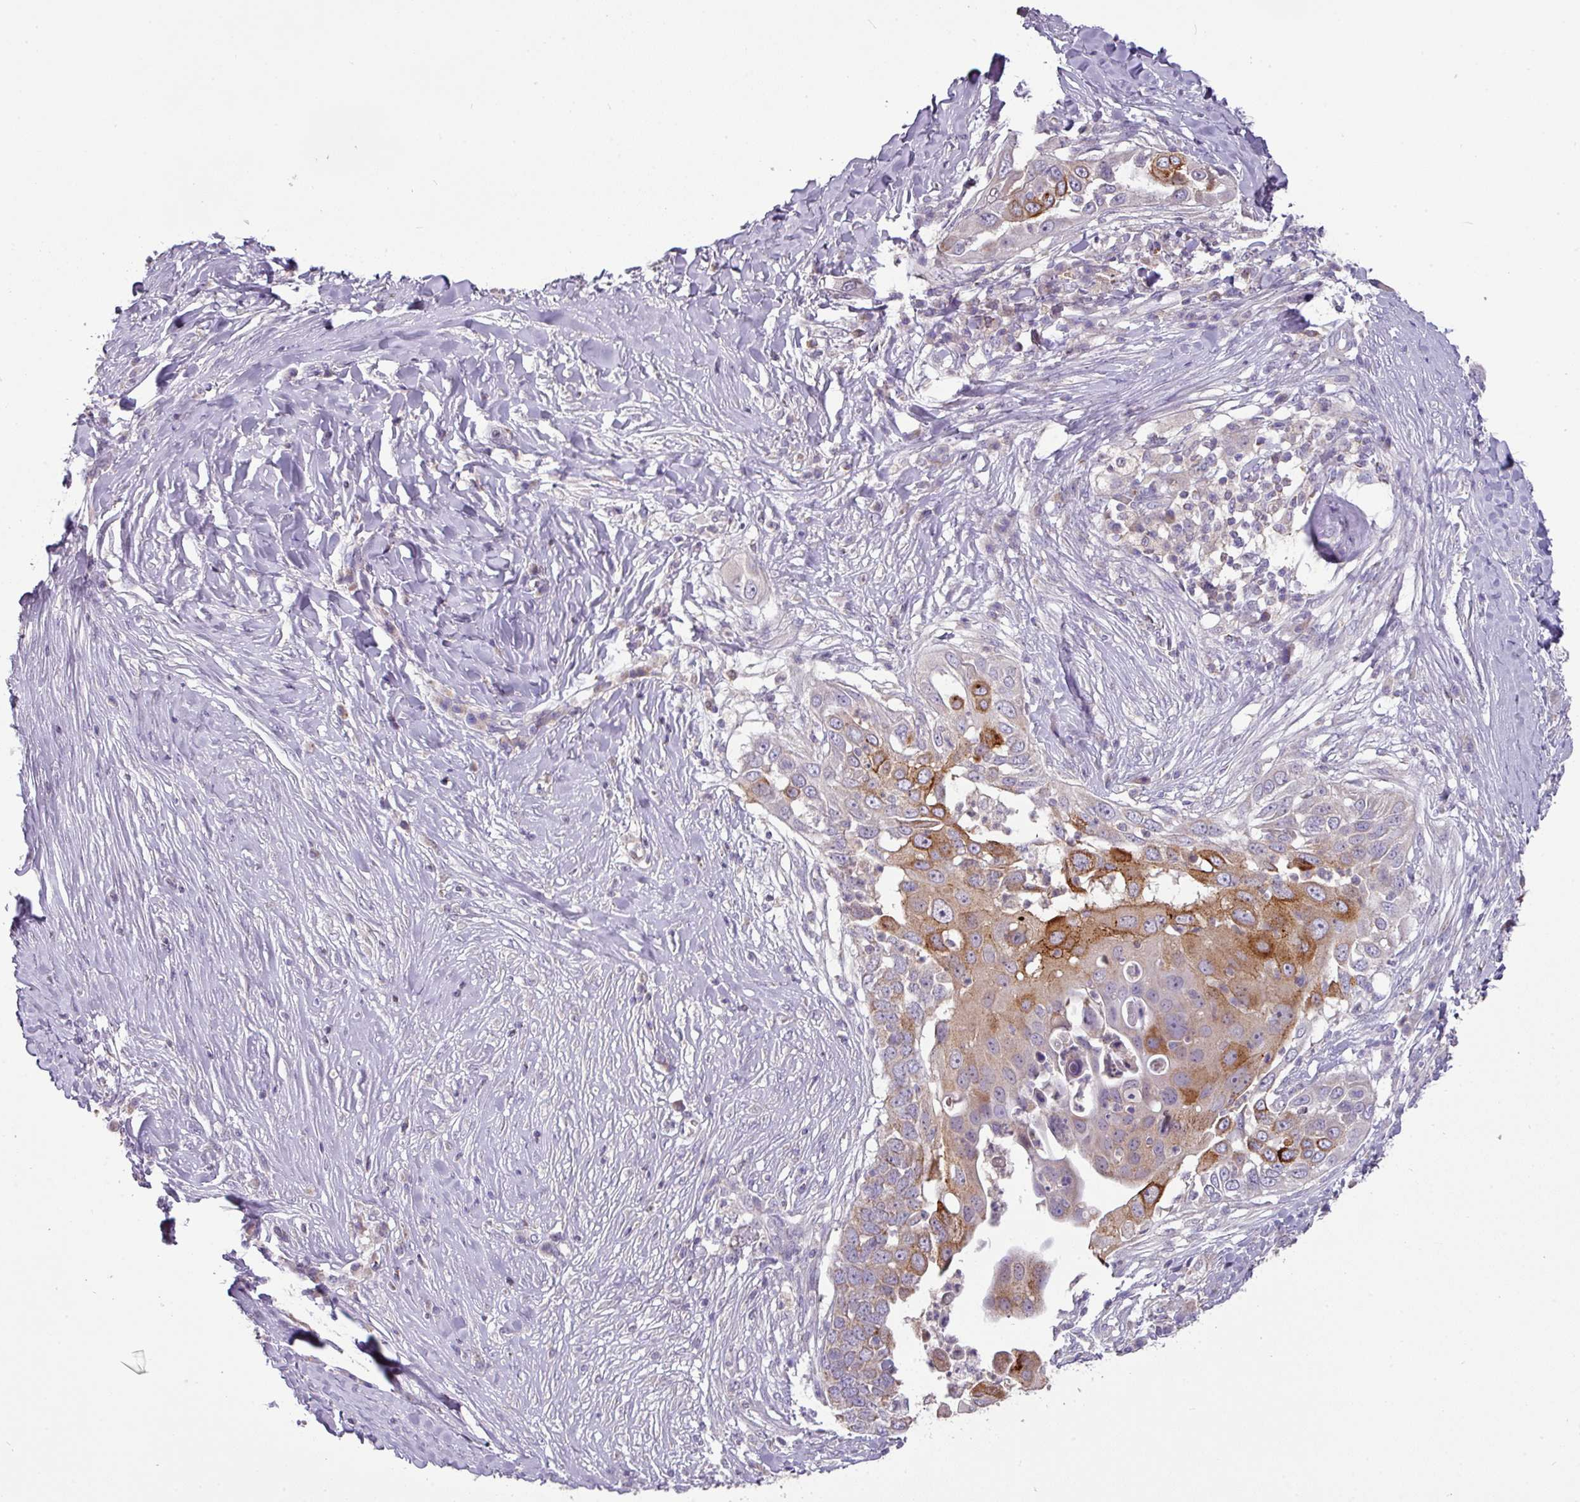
{"staining": {"intensity": "strong", "quantity": "25%-75%", "location": "cytoplasmic/membranous"}, "tissue": "skin cancer", "cell_type": "Tumor cells", "image_type": "cancer", "snomed": [{"axis": "morphology", "description": "Squamous cell carcinoma, NOS"}, {"axis": "topography", "description": "Skin"}], "caption": "Protein analysis of skin cancer tissue reveals strong cytoplasmic/membranous expression in approximately 25%-75% of tumor cells.", "gene": "TRAPPC1", "patient": {"sex": "female", "age": 44}}